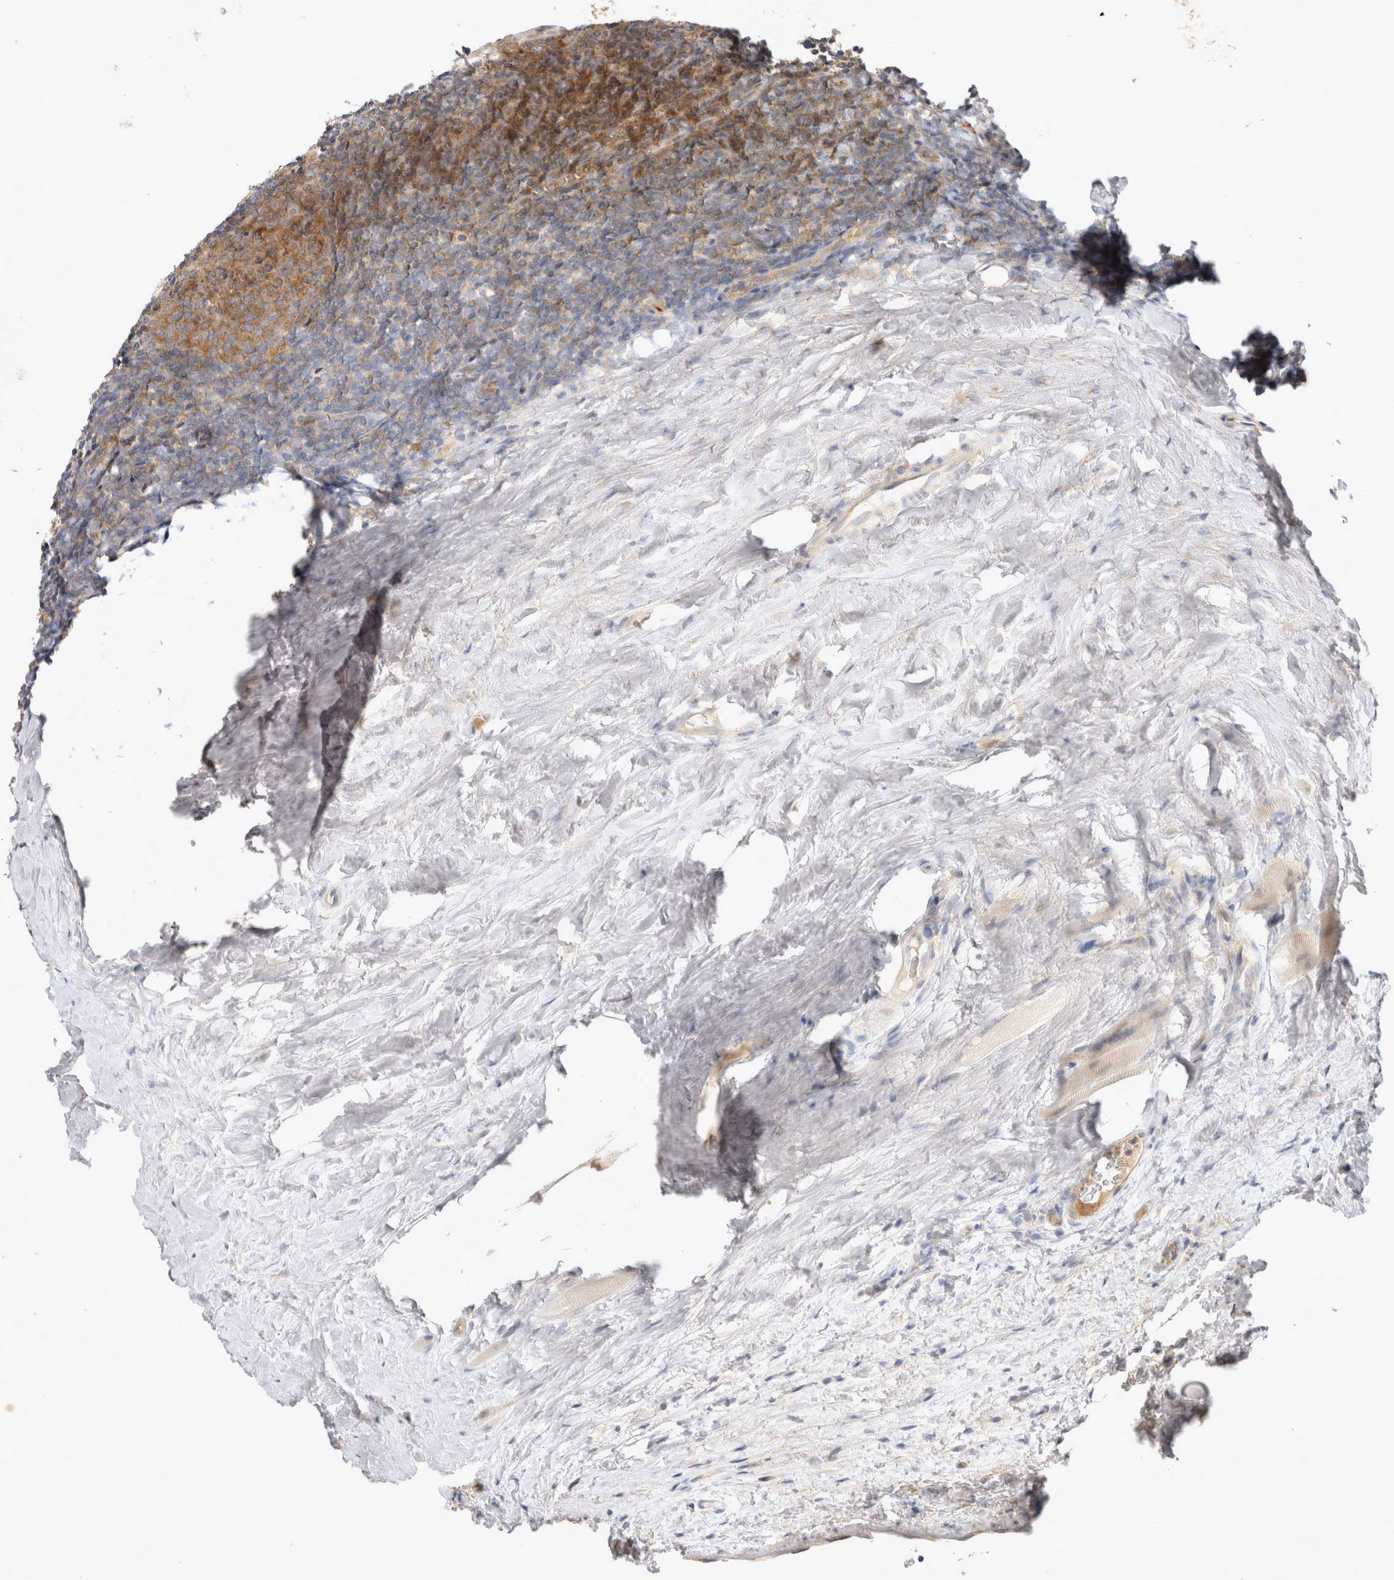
{"staining": {"intensity": "moderate", "quantity": "25%-75%", "location": "cytoplasmic/membranous"}, "tissue": "tonsil", "cell_type": "Germinal center cells", "image_type": "normal", "snomed": [{"axis": "morphology", "description": "Normal tissue, NOS"}, {"axis": "topography", "description": "Tonsil"}], "caption": "Protein expression analysis of unremarkable human tonsil reveals moderate cytoplasmic/membranous staining in about 25%-75% of germinal center cells. (DAB (3,3'-diaminobenzidine) IHC, brown staining for protein, blue staining for nuclei).", "gene": "EIF4G3", "patient": {"sex": "male", "age": 37}}